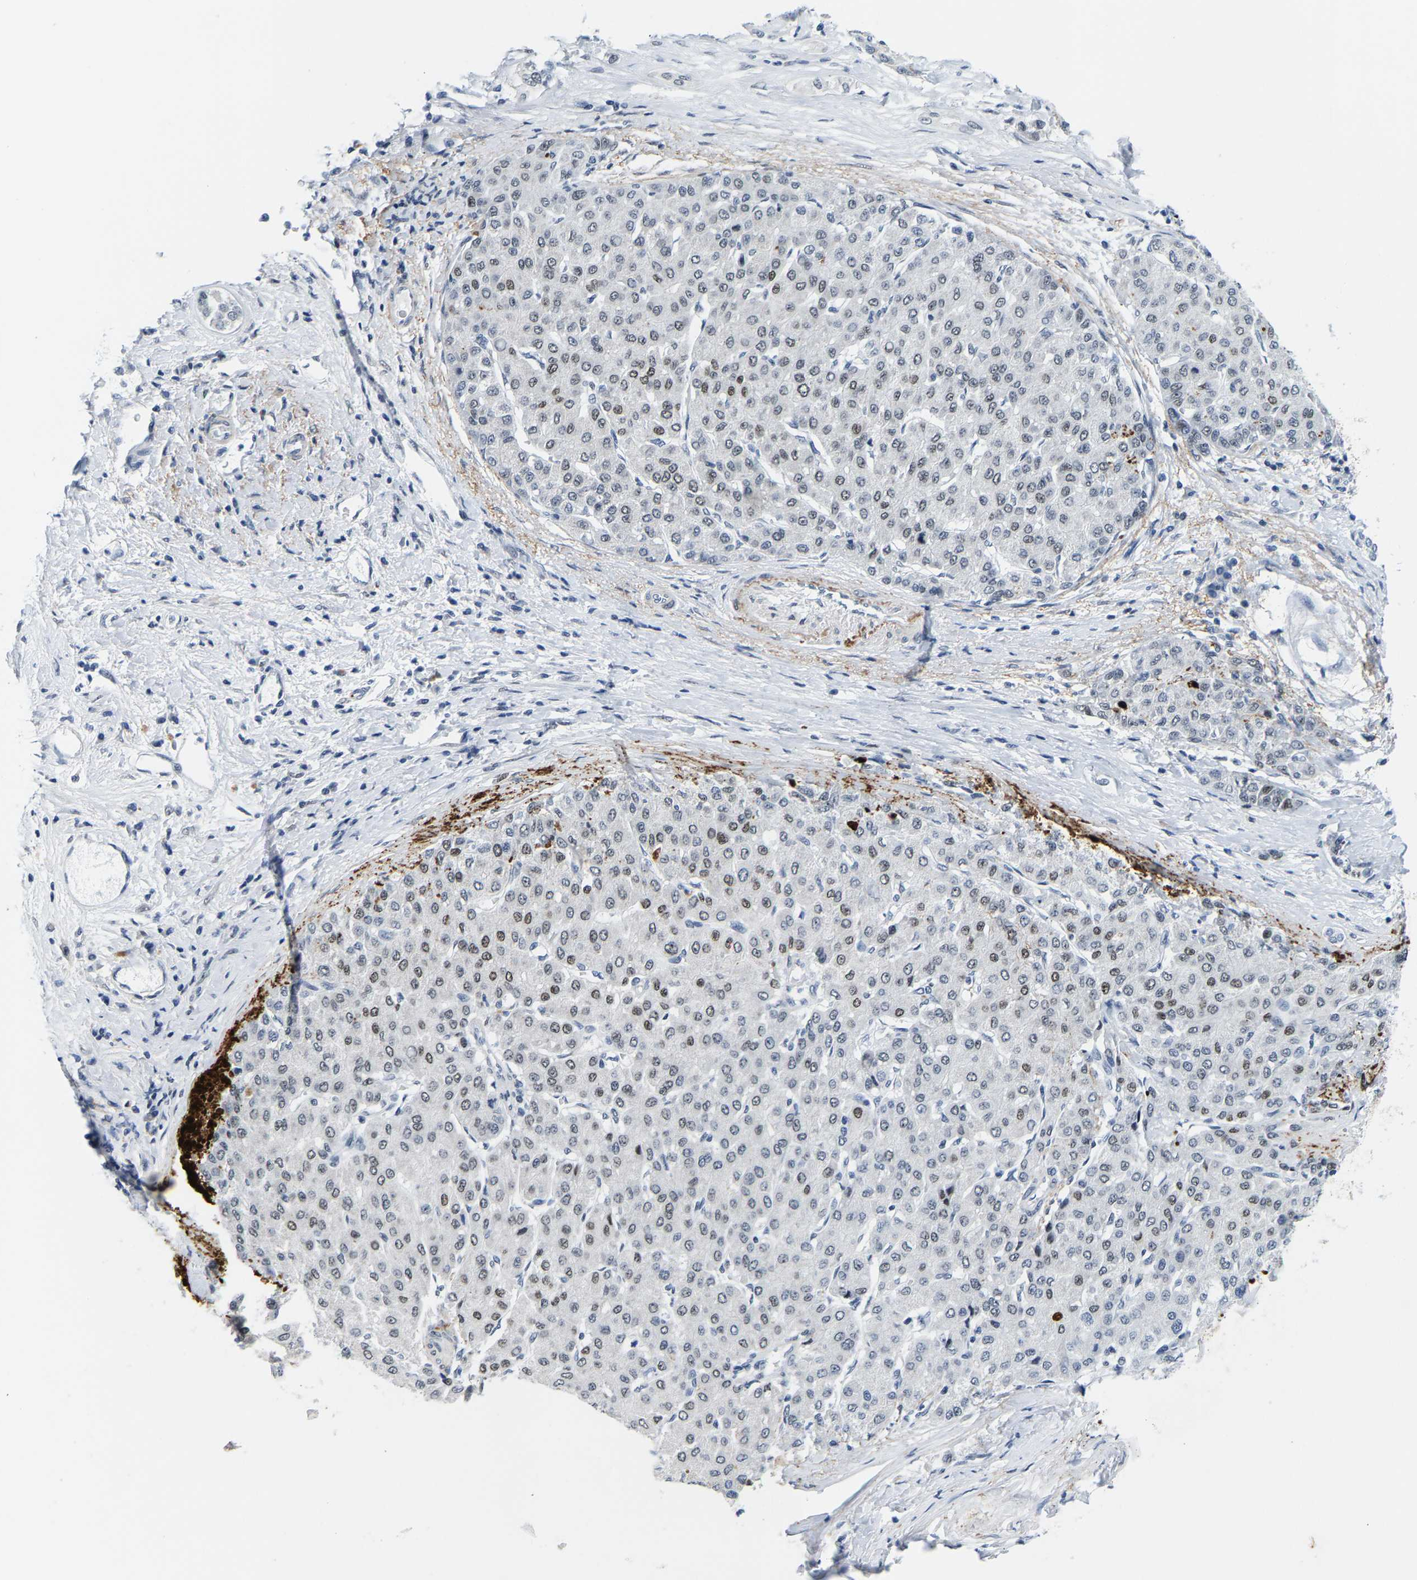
{"staining": {"intensity": "moderate", "quantity": "25%-75%", "location": "nuclear"}, "tissue": "liver cancer", "cell_type": "Tumor cells", "image_type": "cancer", "snomed": [{"axis": "morphology", "description": "Carcinoma, Hepatocellular, NOS"}, {"axis": "topography", "description": "Liver"}], "caption": "Immunohistochemistry (IHC) photomicrograph of neoplastic tissue: human liver hepatocellular carcinoma stained using IHC displays medium levels of moderate protein expression localized specifically in the nuclear of tumor cells, appearing as a nuclear brown color.", "gene": "SETD1B", "patient": {"sex": "male", "age": 65}}